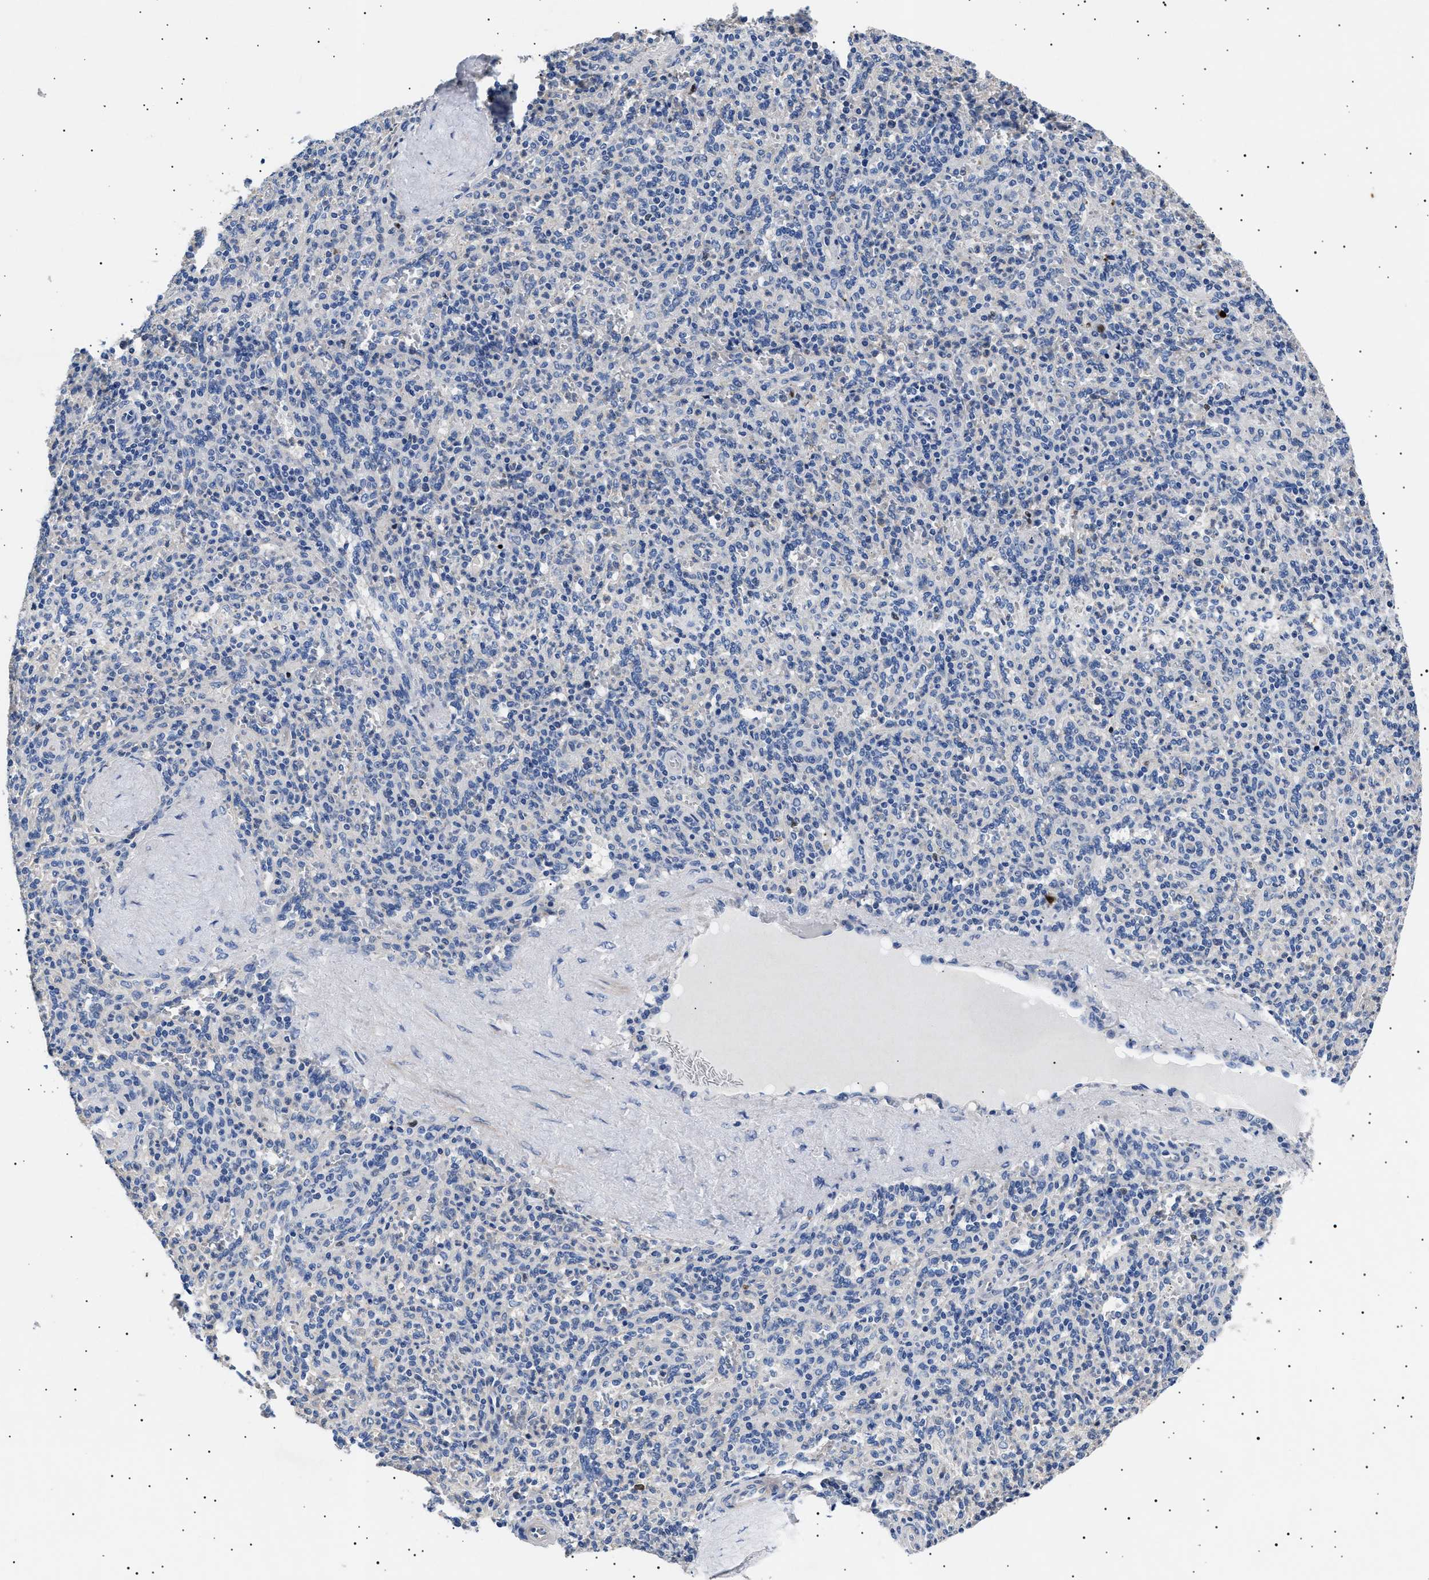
{"staining": {"intensity": "weak", "quantity": "<25%", "location": "cytoplasmic/membranous"}, "tissue": "spleen", "cell_type": "Cells in red pulp", "image_type": "normal", "snomed": [{"axis": "morphology", "description": "Normal tissue, NOS"}, {"axis": "topography", "description": "Spleen"}], "caption": "DAB immunohistochemical staining of unremarkable spleen reveals no significant staining in cells in red pulp. (Brightfield microscopy of DAB (3,3'-diaminobenzidine) immunohistochemistry at high magnification).", "gene": "HEMGN", "patient": {"sex": "male", "age": 36}}